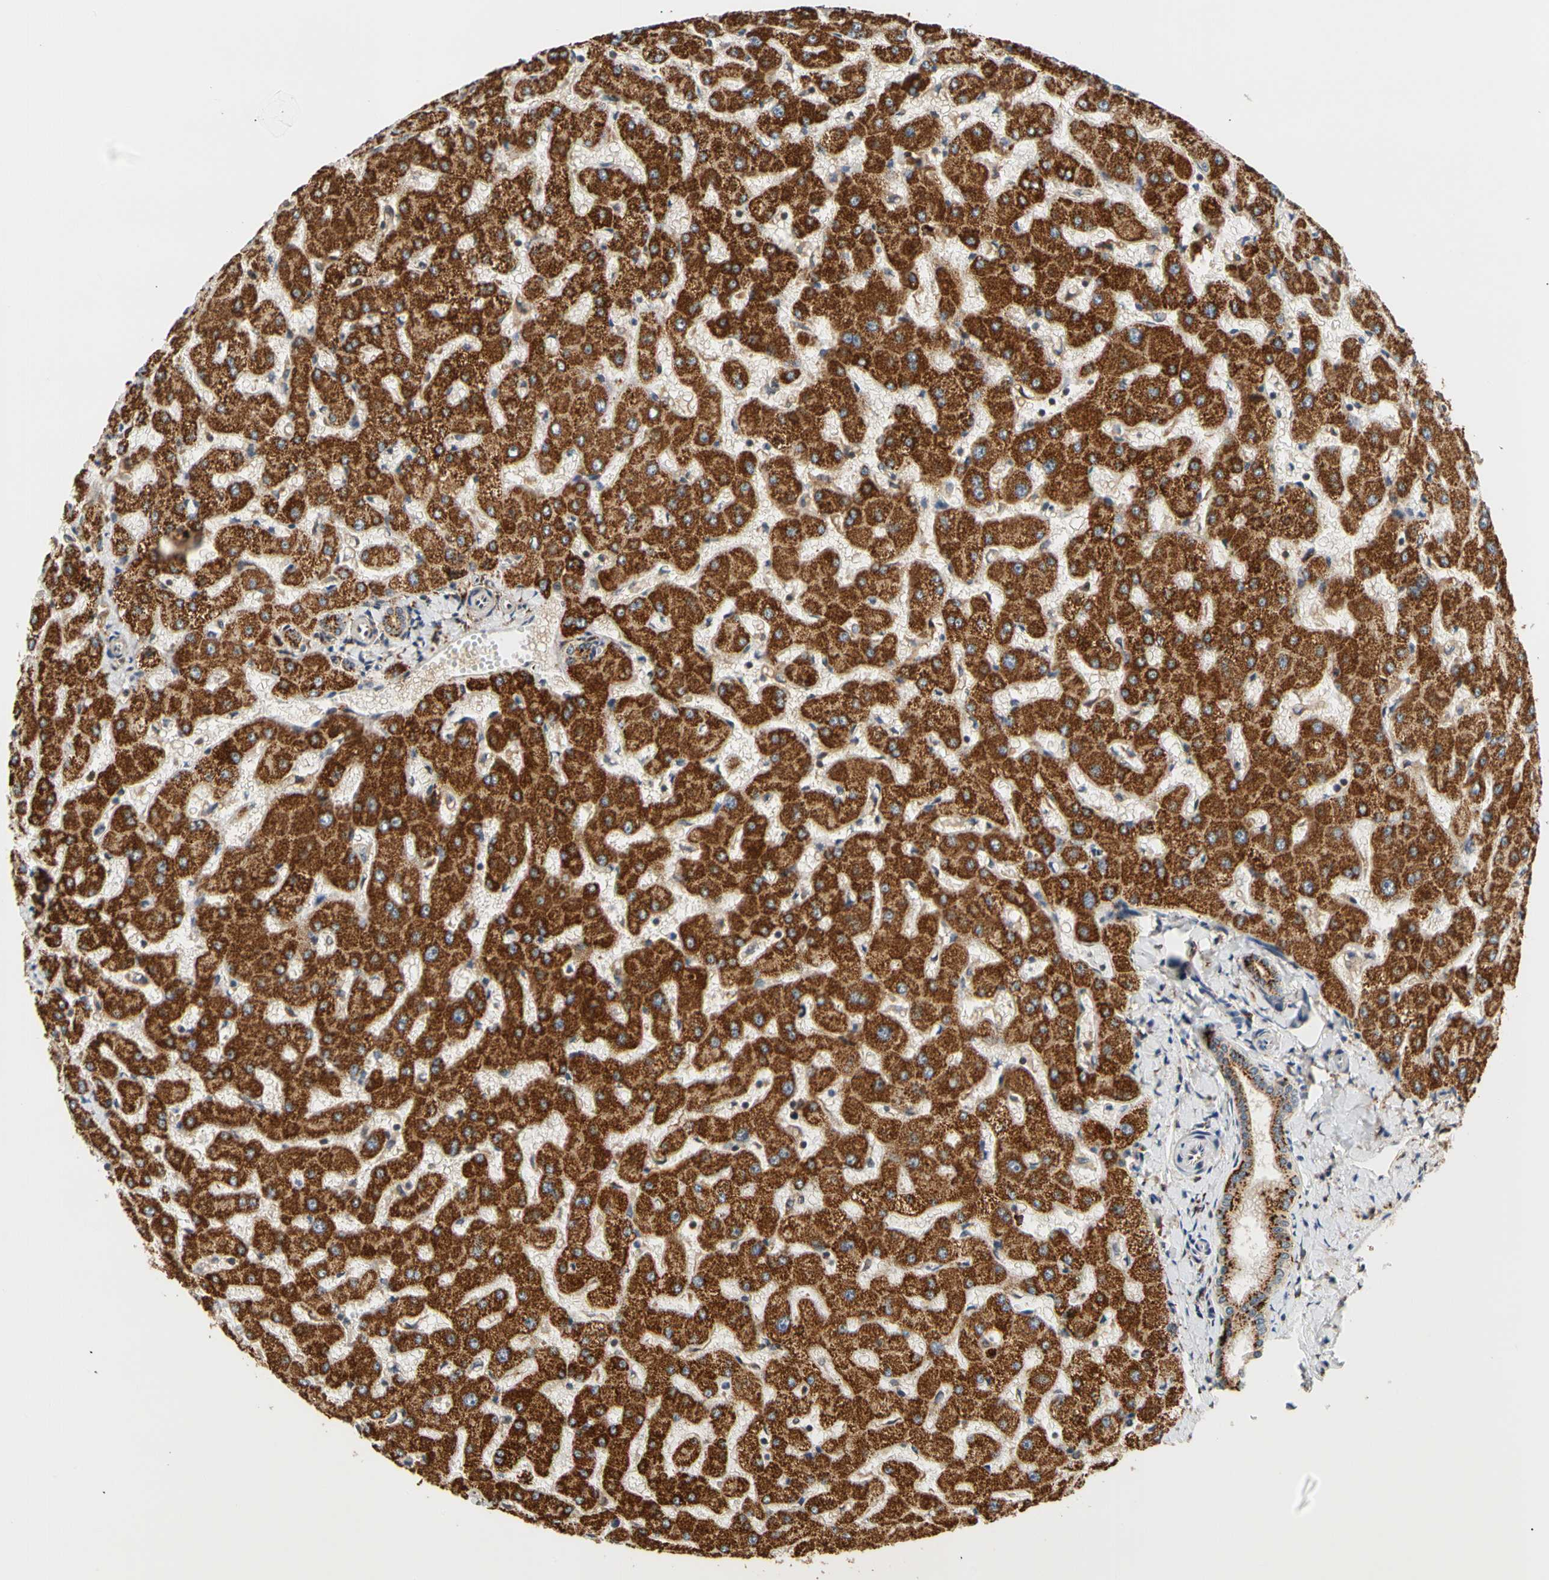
{"staining": {"intensity": "weak", "quantity": ">75%", "location": "cytoplasmic/membranous"}, "tissue": "liver", "cell_type": "Cholangiocytes", "image_type": "normal", "snomed": [{"axis": "morphology", "description": "Normal tissue, NOS"}, {"axis": "topography", "description": "Liver"}], "caption": "Immunohistochemical staining of benign human liver displays low levels of weak cytoplasmic/membranous expression in about >75% of cholangiocytes.", "gene": "ANKHD1", "patient": {"sex": "female", "age": 63}}